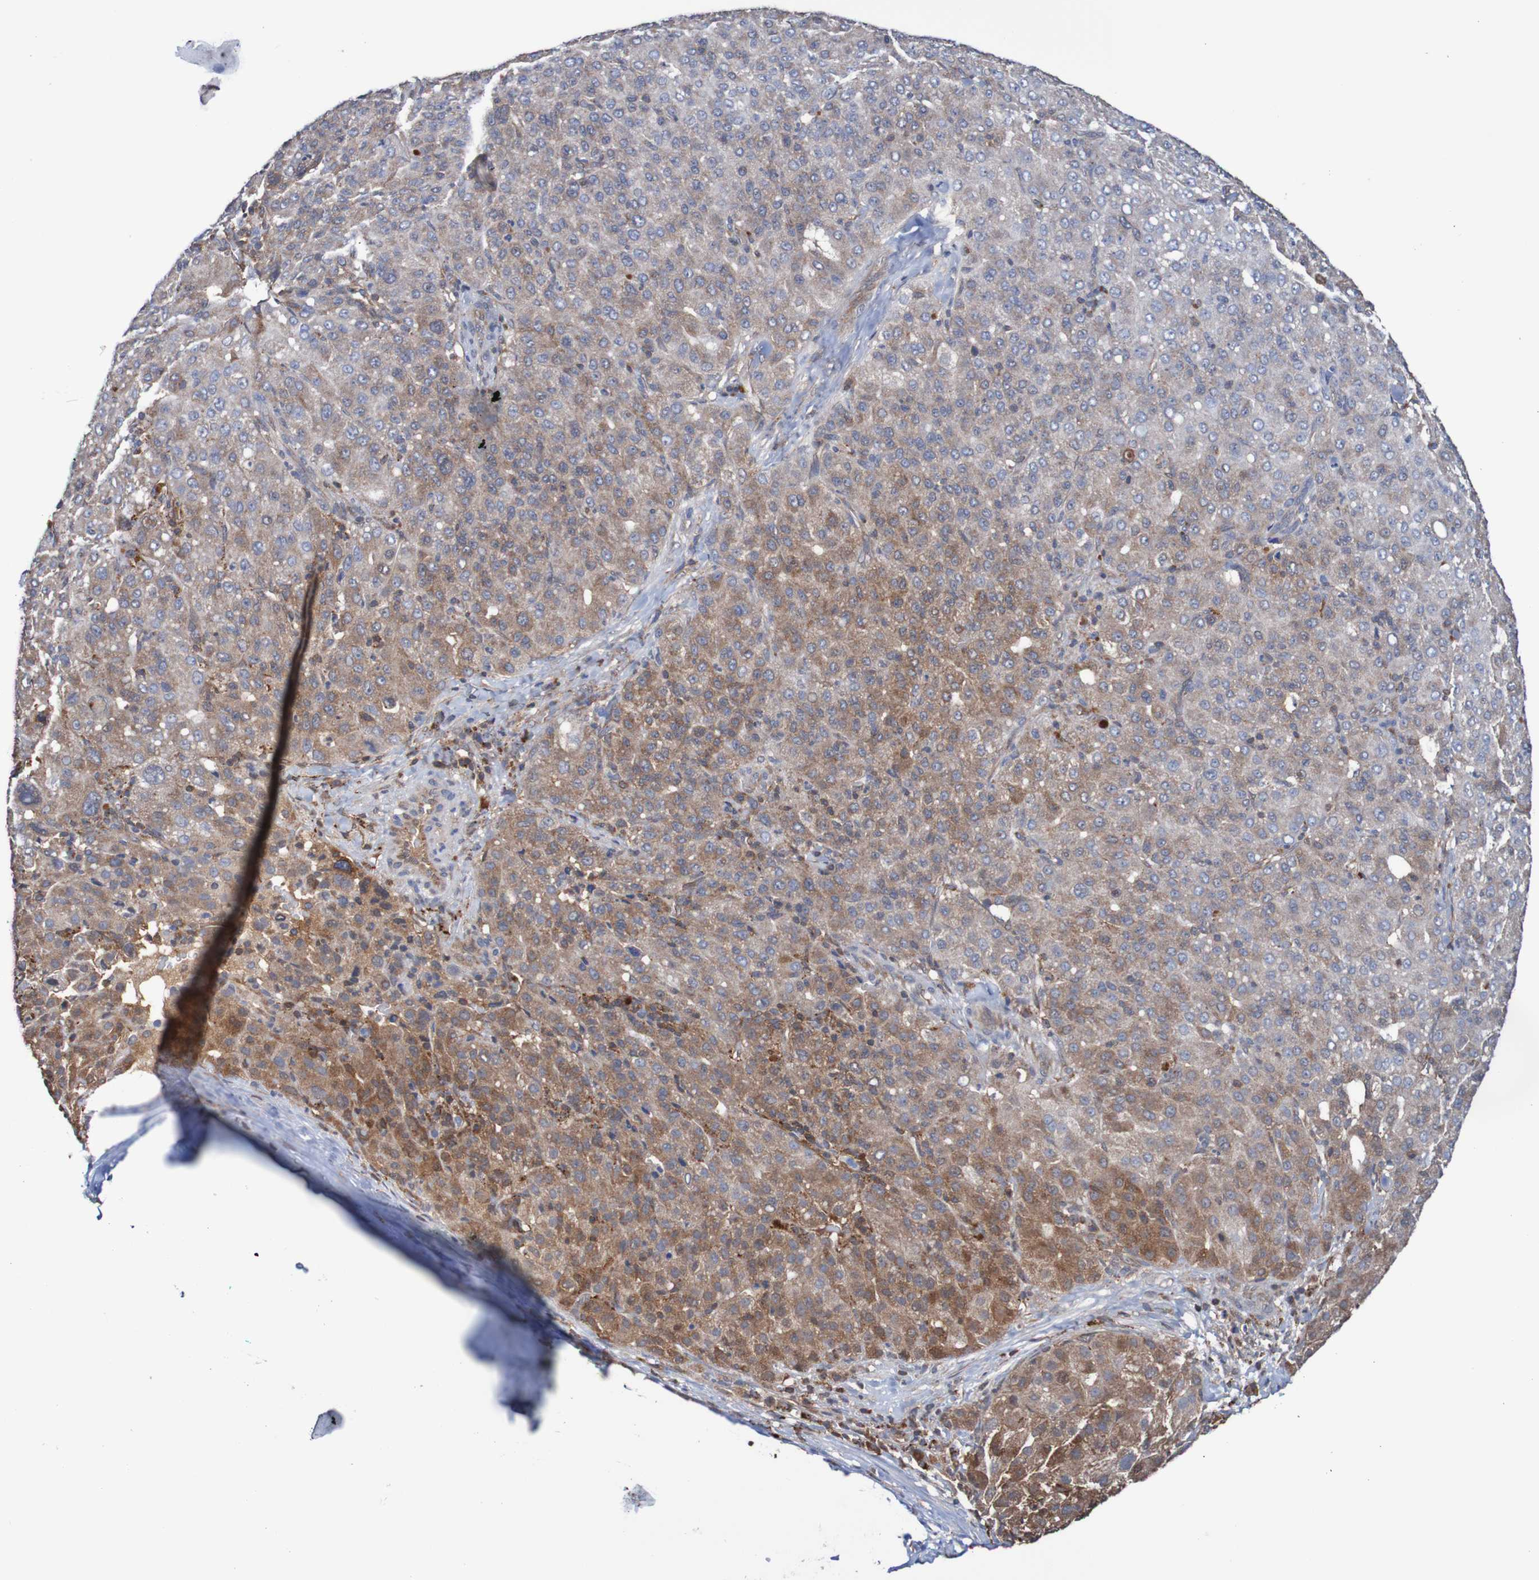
{"staining": {"intensity": "moderate", "quantity": "25%-75%", "location": "cytoplasmic/membranous"}, "tissue": "liver cancer", "cell_type": "Tumor cells", "image_type": "cancer", "snomed": [{"axis": "morphology", "description": "Carcinoma, Hepatocellular, NOS"}, {"axis": "topography", "description": "Liver"}], "caption": "A brown stain labels moderate cytoplasmic/membranous positivity of a protein in human liver cancer (hepatocellular carcinoma) tumor cells.", "gene": "RIGI", "patient": {"sex": "male", "age": 65}}